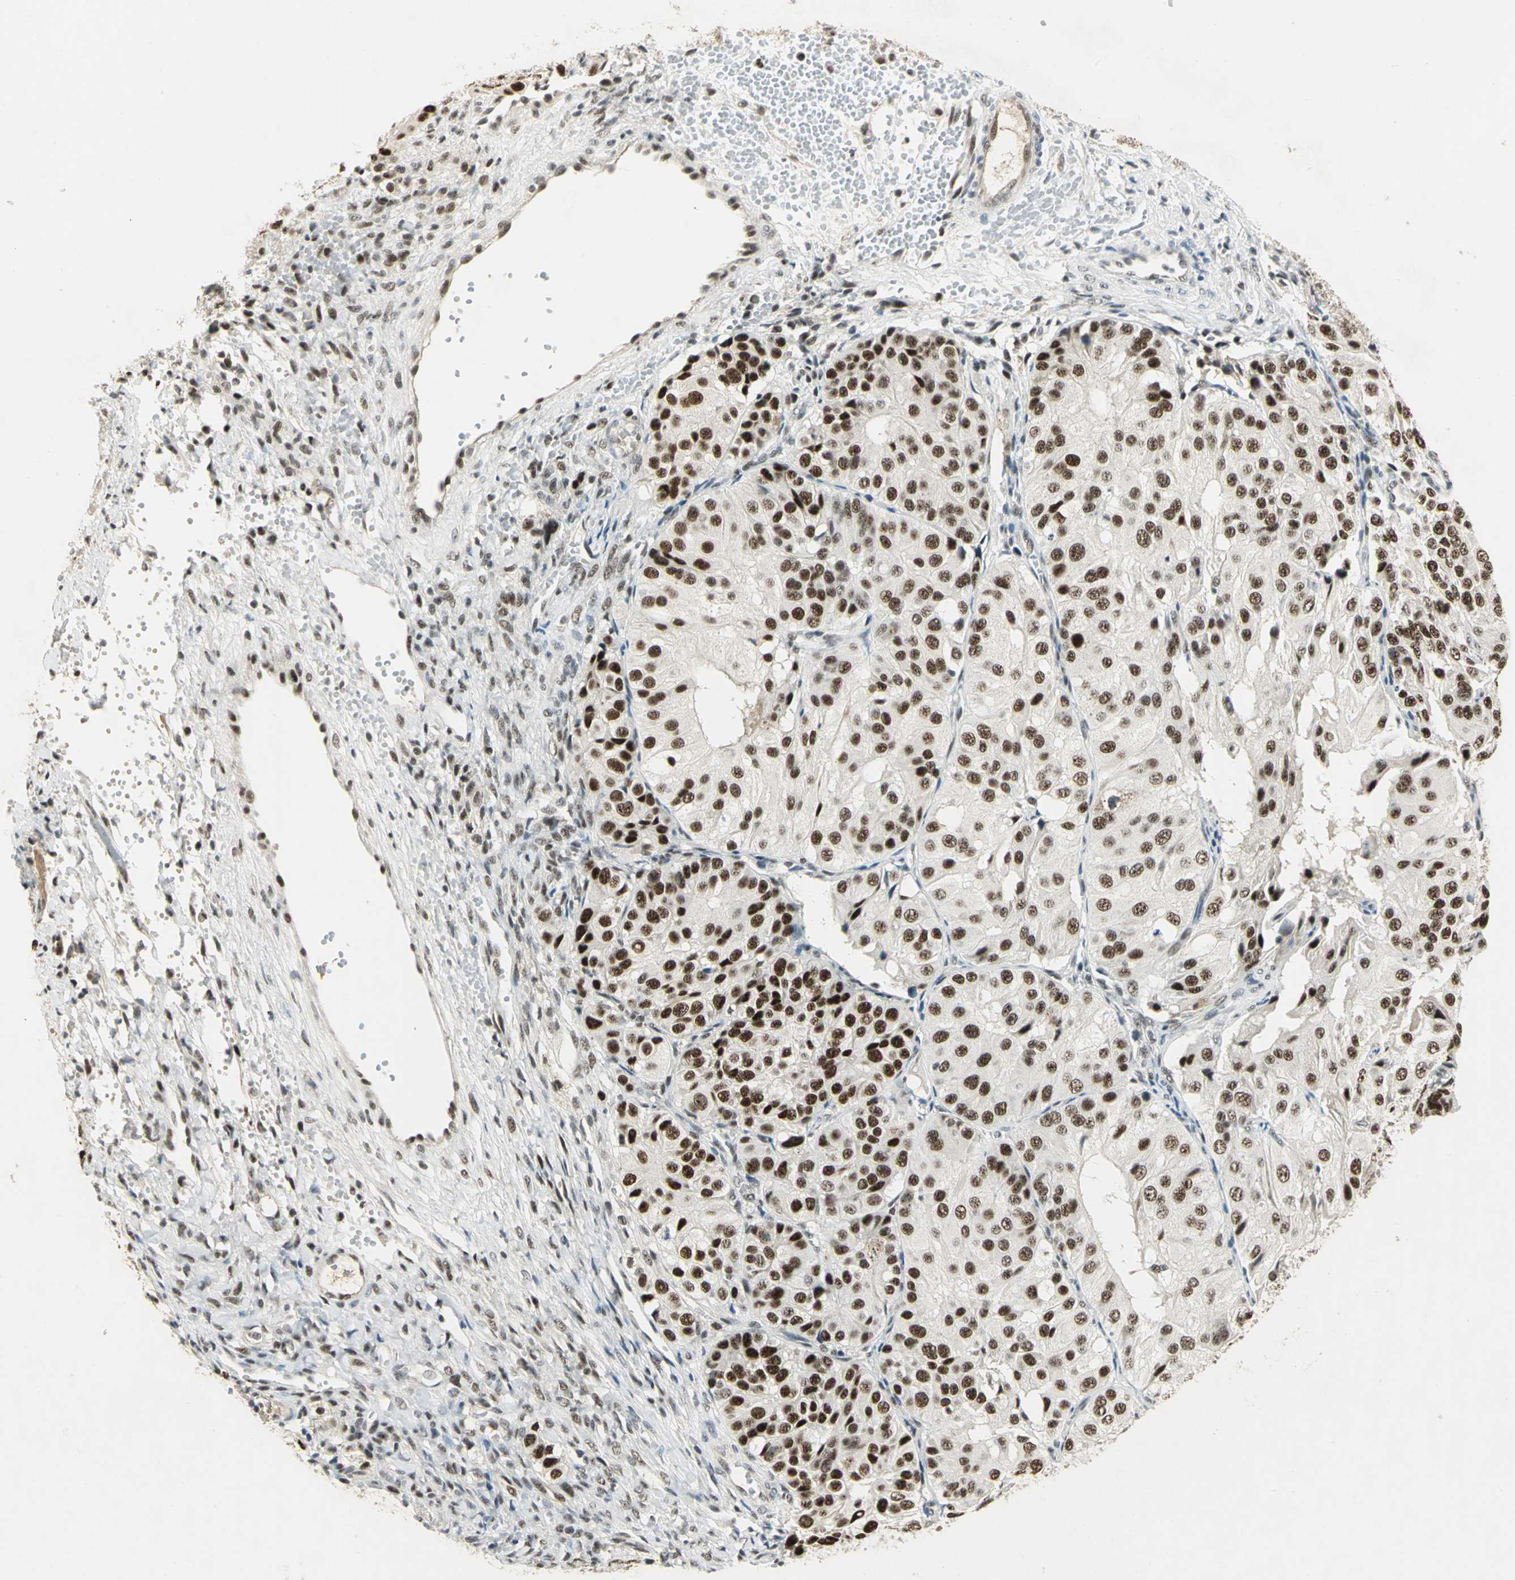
{"staining": {"intensity": "strong", "quantity": ">75%", "location": "nuclear"}, "tissue": "ovarian cancer", "cell_type": "Tumor cells", "image_type": "cancer", "snomed": [{"axis": "morphology", "description": "Carcinoma, endometroid"}, {"axis": "topography", "description": "Ovary"}], "caption": "Ovarian cancer (endometroid carcinoma) stained for a protein (brown) shows strong nuclear positive positivity in about >75% of tumor cells.", "gene": "CCNT1", "patient": {"sex": "female", "age": 51}}